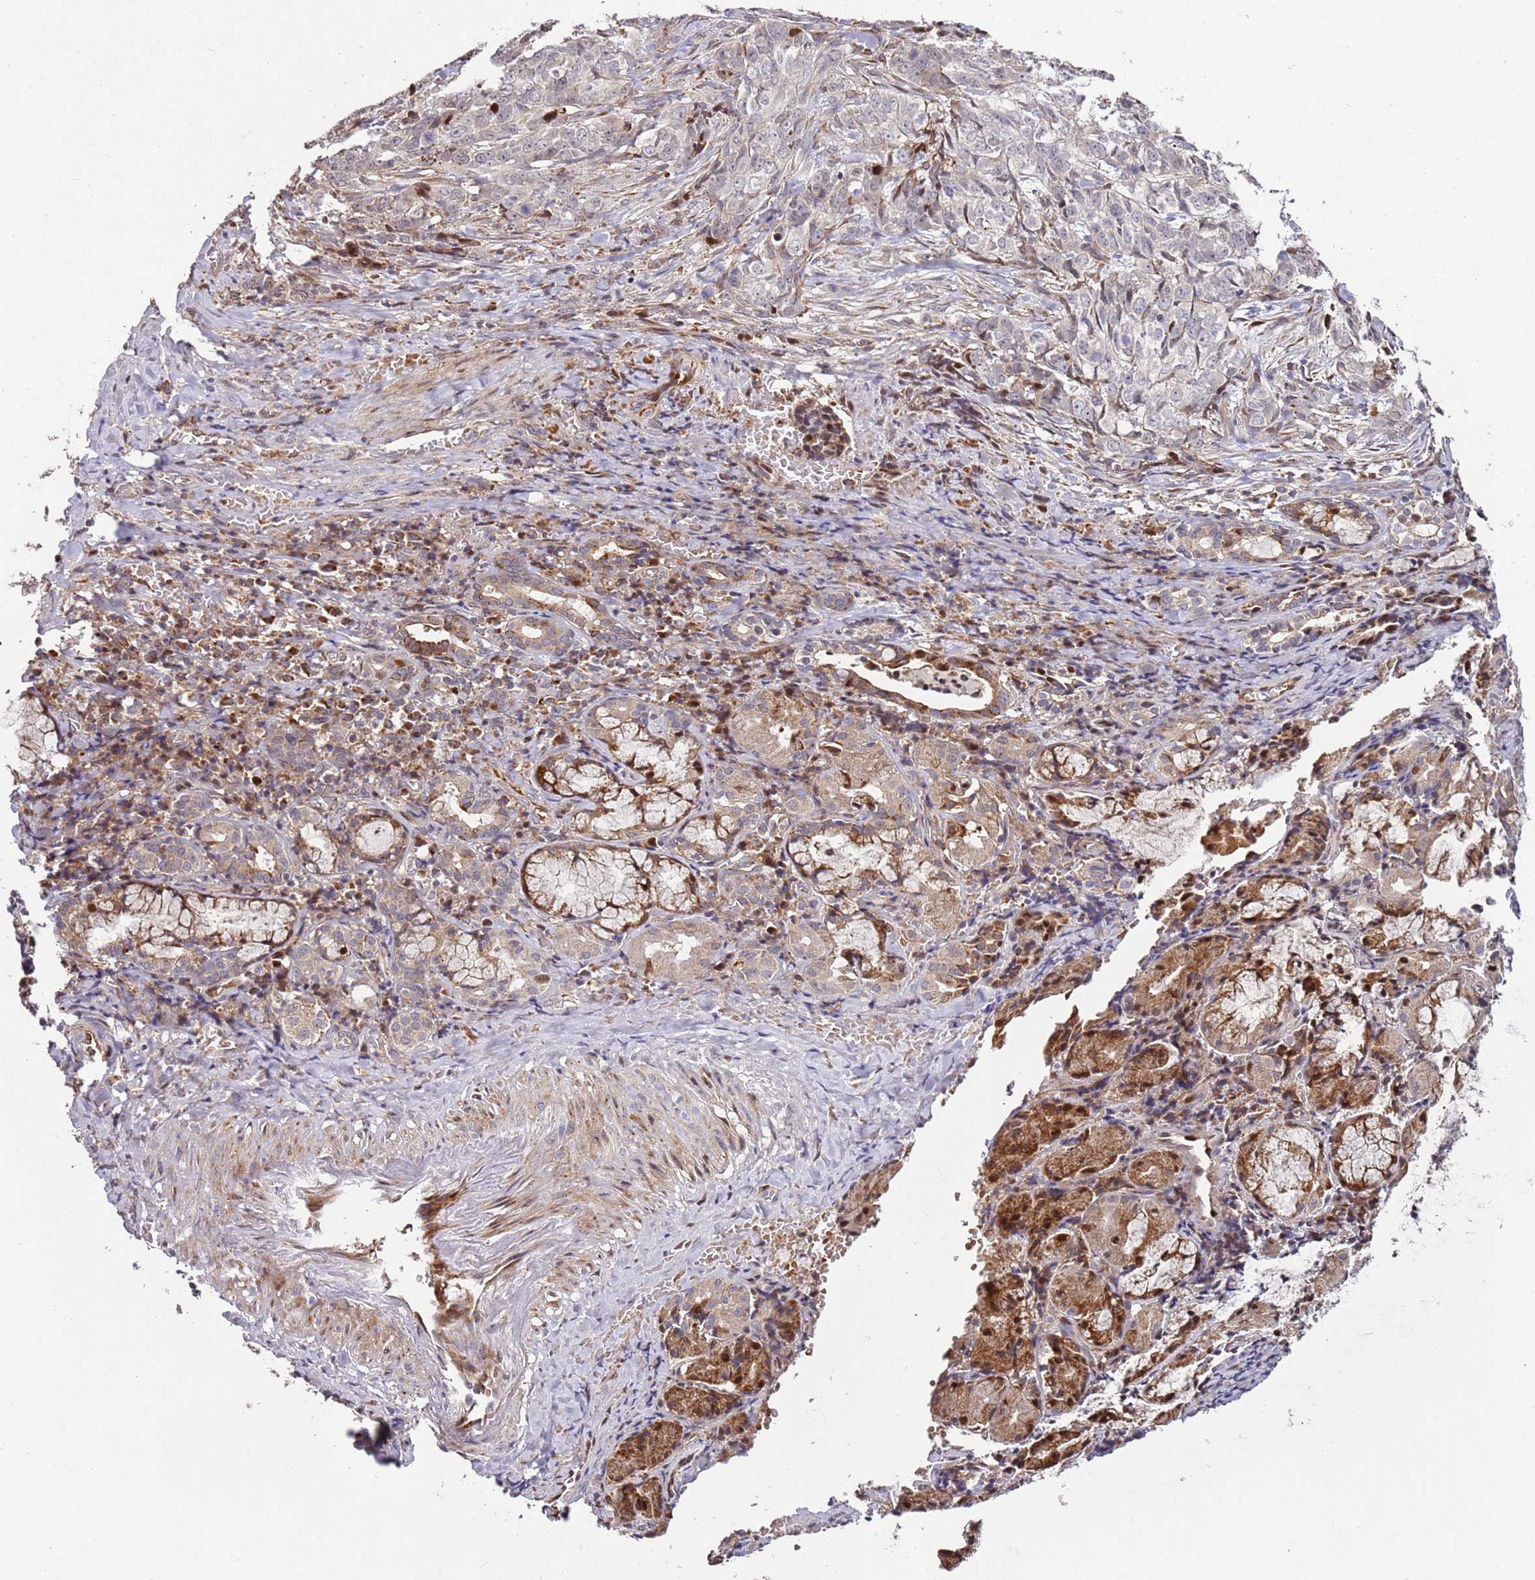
{"staining": {"intensity": "moderate", "quantity": ">75%", "location": "cytoplasmic/membranous"}, "tissue": "adipose tissue", "cell_type": "Adipocytes", "image_type": "normal", "snomed": [{"axis": "morphology", "description": "Normal tissue, NOS"}, {"axis": "morphology", "description": "Basal cell carcinoma"}, {"axis": "topography", "description": "Cartilage tissue"}, {"axis": "topography", "description": "Nasopharynx"}, {"axis": "topography", "description": "Oral tissue"}], "caption": "Immunohistochemistry (DAB (3,3'-diaminobenzidine)) staining of unremarkable adipose tissue displays moderate cytoplasmic/membranous protein expression in about >75% of adipocytes.", "gene": "RHBDL1", "patient": {"sex": "female", "age": 77}}